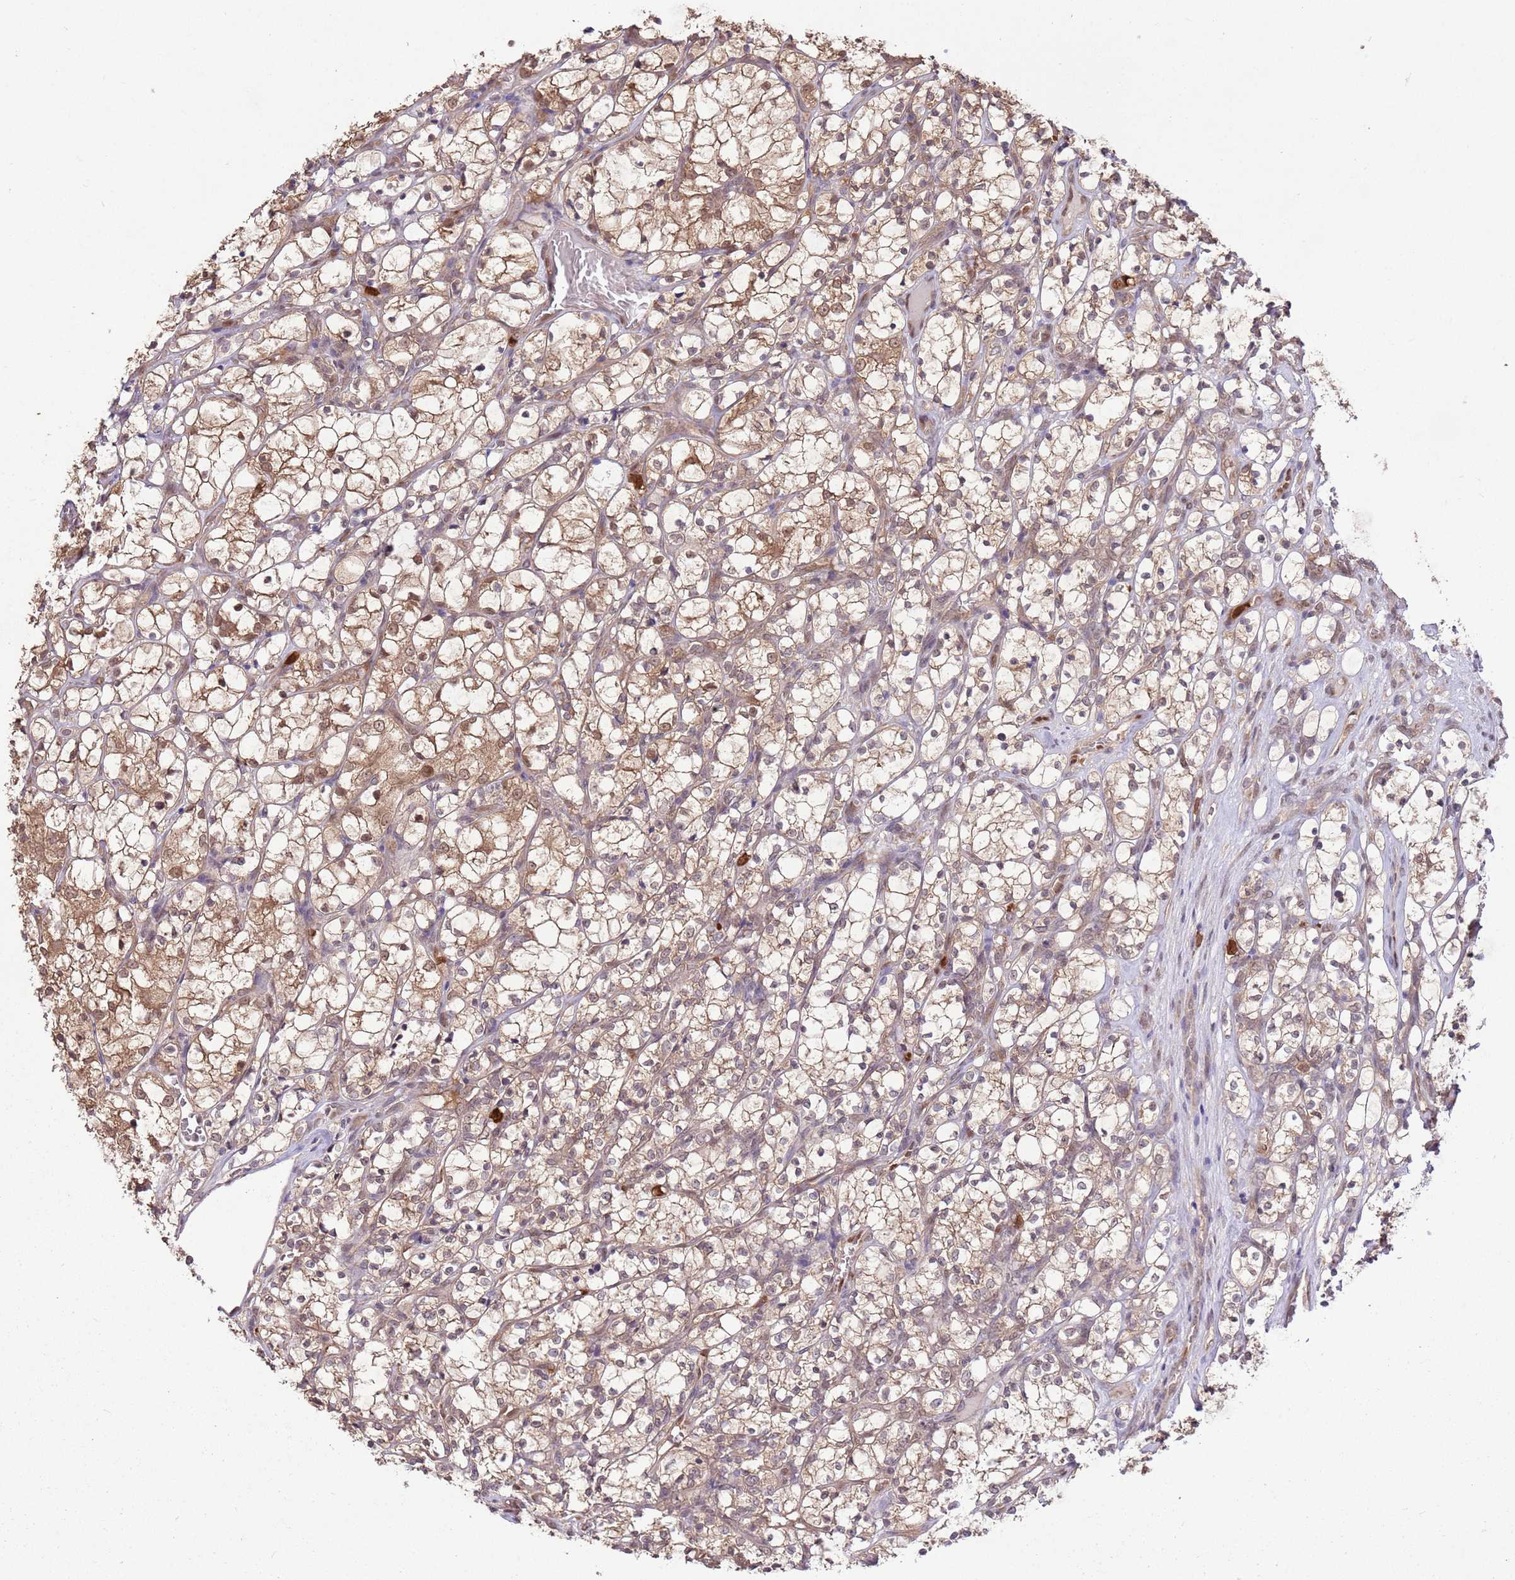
{"staining": {"intensity": "moderate", "quantity": "25%-75%", "location": "cytoplasmic/membranous,nuclear"}, "tissue": "renal cancer", "cell_type": "Tumor cells", "image_type": "cancer", "snomed": [{"axis": "morphology", "description": "Adenocarcinoma, NOS"}, {"axis": "topography", "description": "Kidney"}], "caption": "Moderate cytoplasmic/membranous and nuclear protein staining is appreciated in about 25%-75% of tumor cells in renal cancer.", "gene": "AMIGO1", "patient": {"sex": "female", "age": 69}}